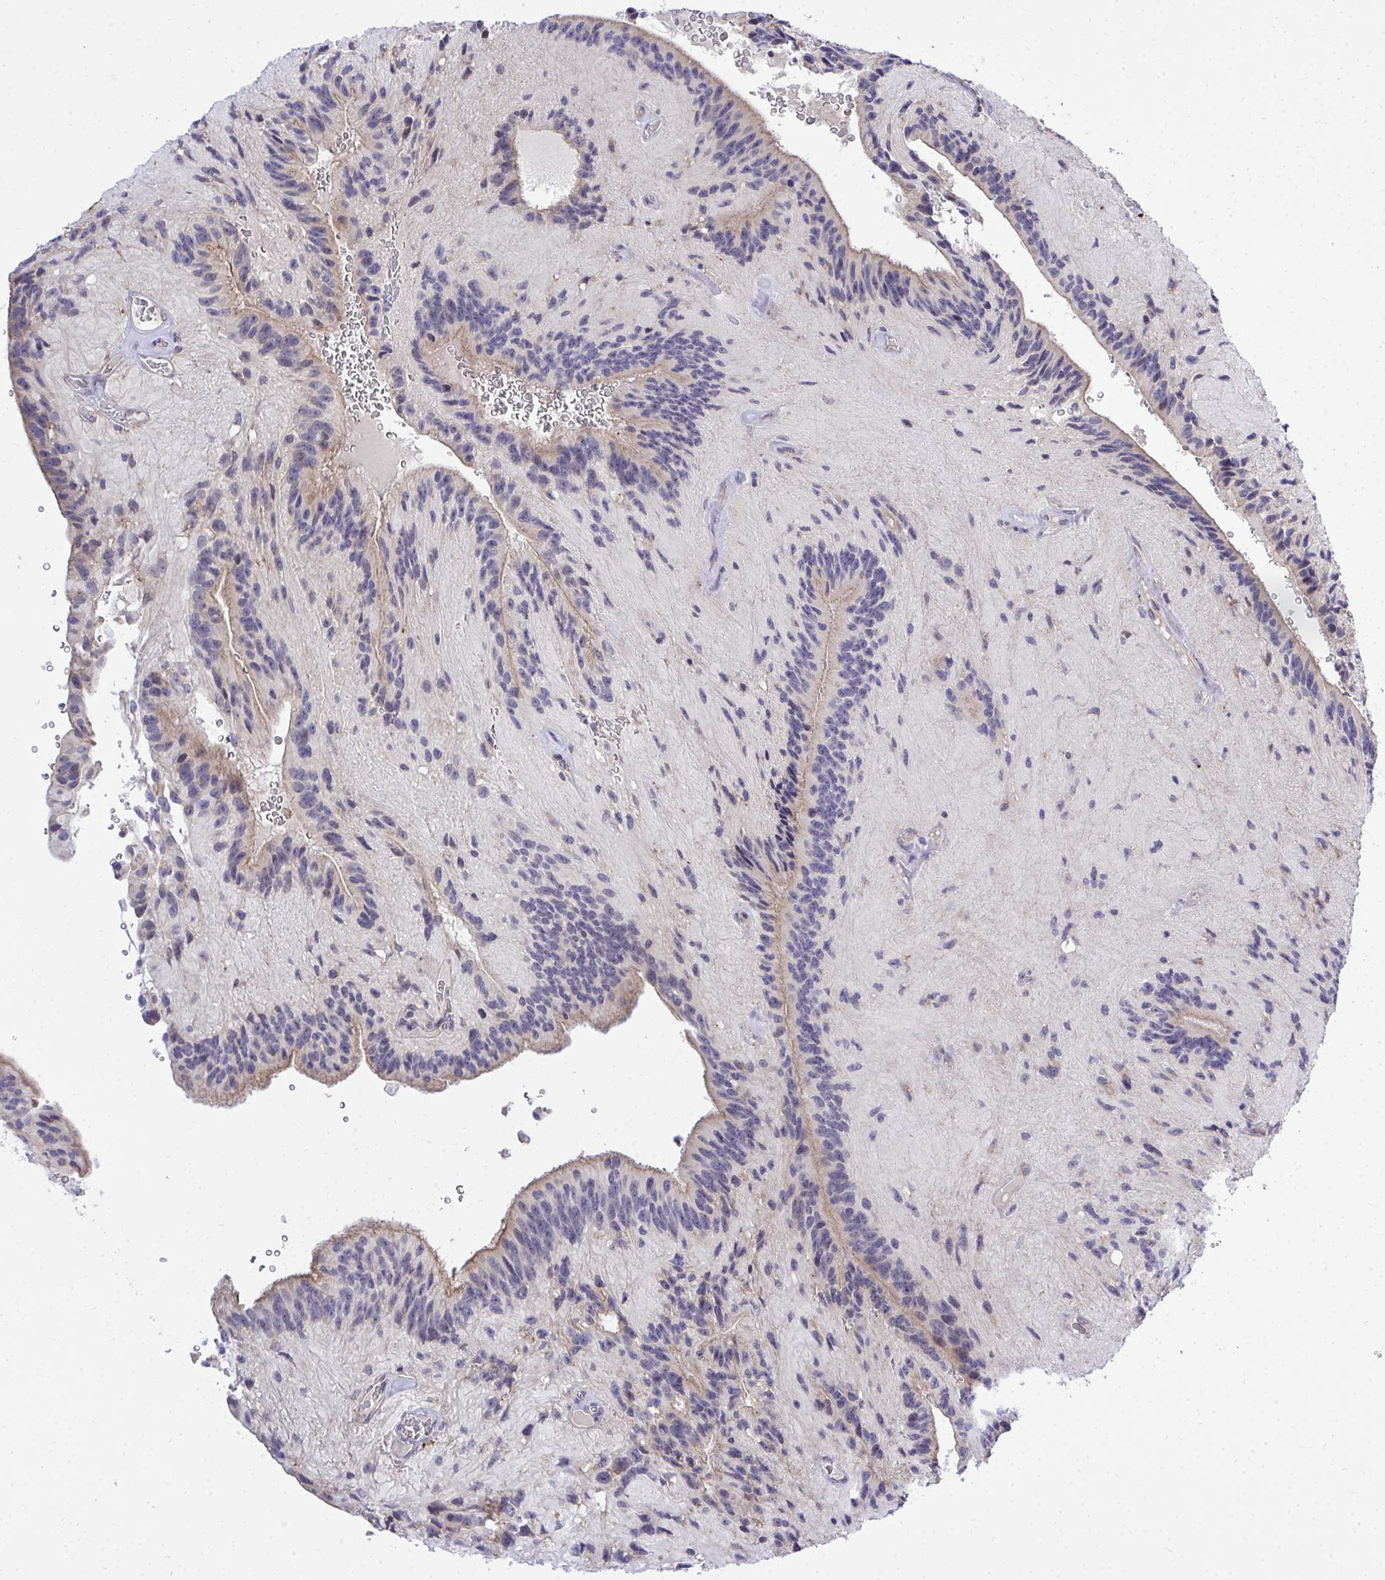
{"staining": {"intensity": "negative", "quantity": "none", "location": "none"}, "tissue": "glioma", "cell_type": "Tumor cells", "image_type": "cancer", "snomed": [{"axis": "morphology", "description": "Glioma, malignant, Low grade"}, {"axis": "topography", "description": "Brain"}], "caption": "This is an IHC photomicrograph of human glioma. There is no expression in tumor cells.", "gene": "XAF1", "patient": {"sex": "male", "age": 31}}